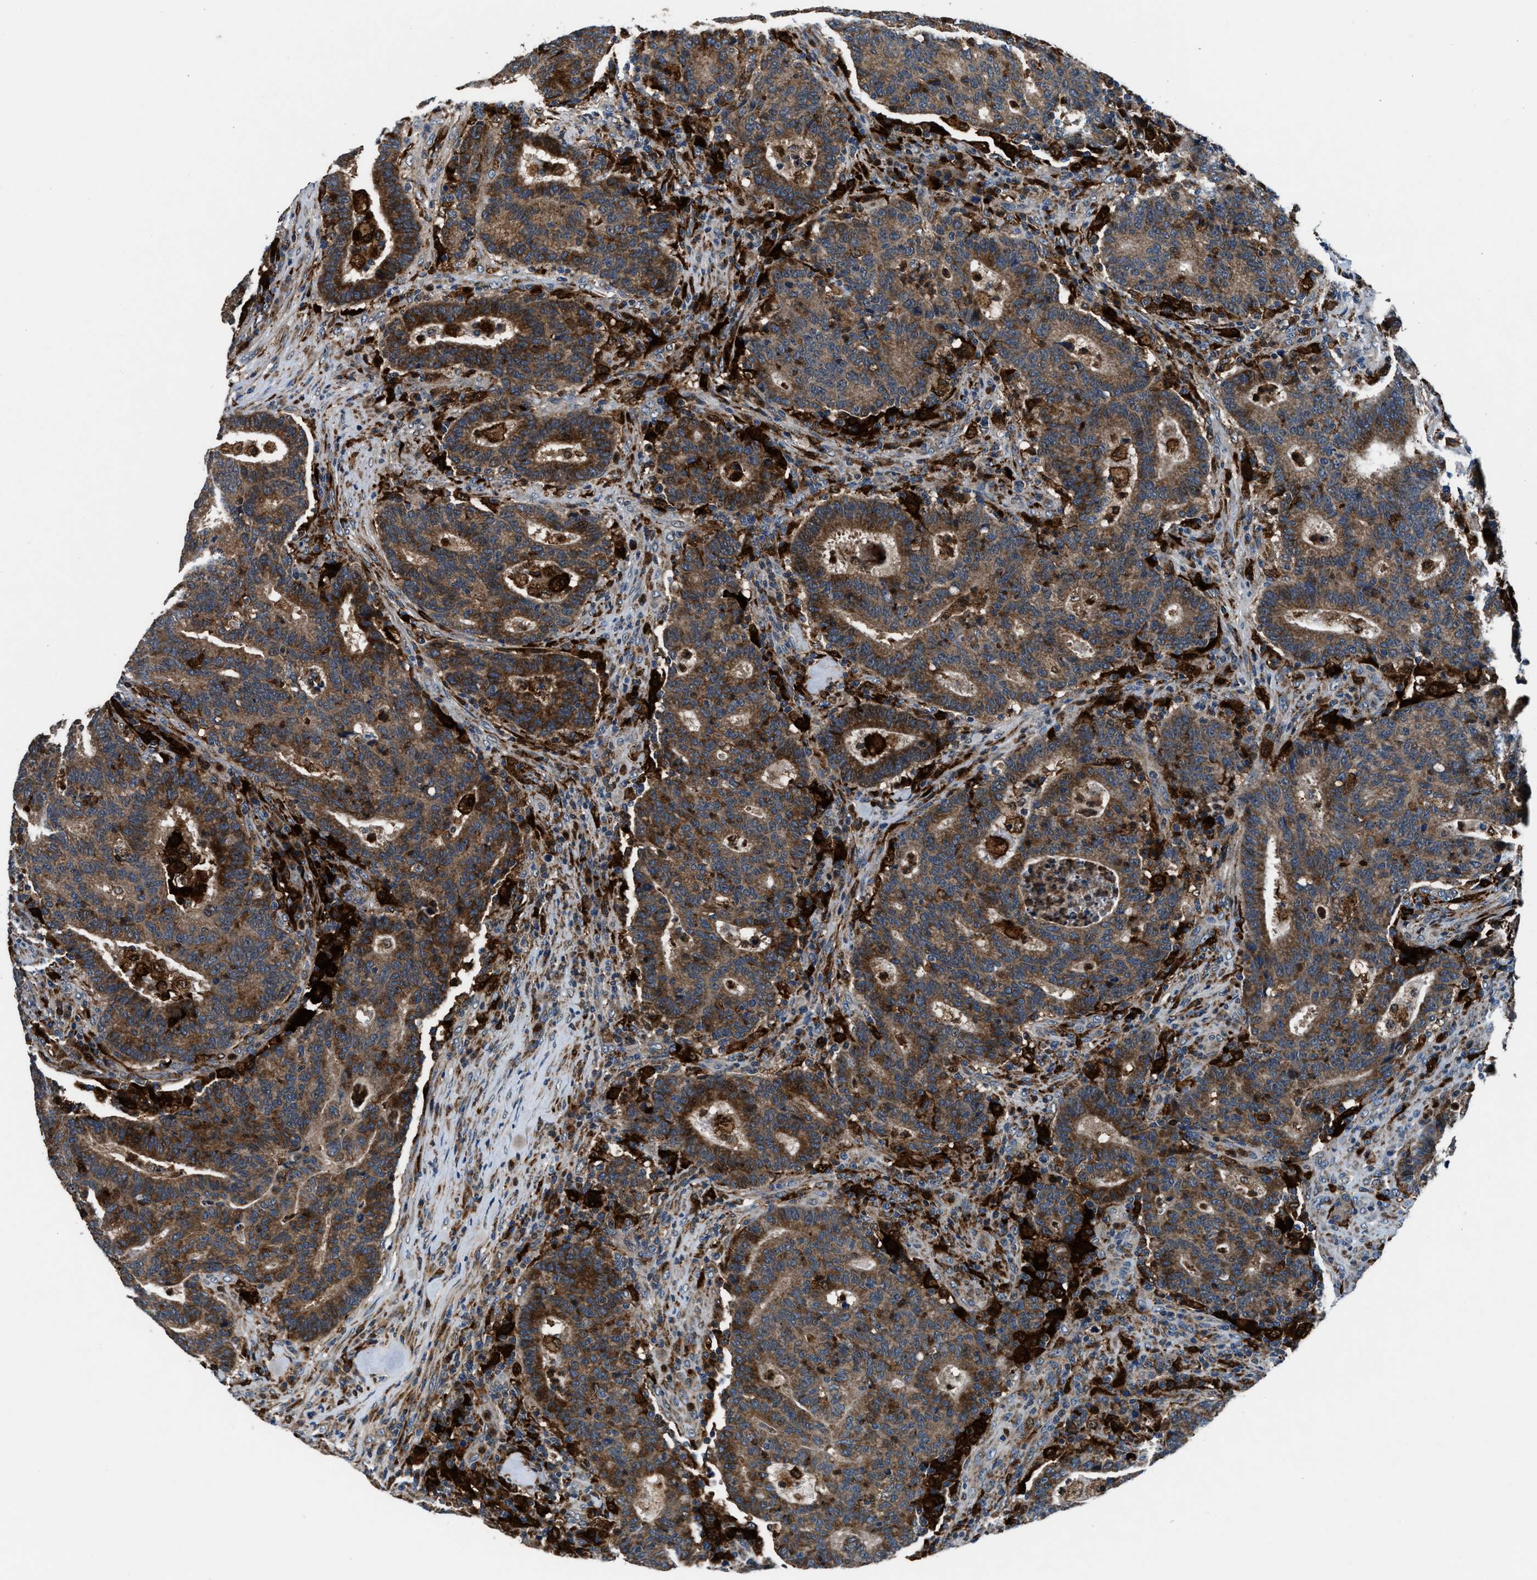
{"staining": {"intensity": "strong", "quantity": ">75%", "location": "cytoplasmic/membranous"}, "tissue": "colorectal cancer", "cell_type": "Tumor cells", "image_type": "cancer", "snomed": [{"axis": "morphology", "description": "Adenocarcinoma, NOS"}, {"axis": "topography", "description": "Colon"}], "caption": "Colorectal adenocarcinoma was stained to show a protein in brown. There is high levels of strong cytoplasmic/membranous expression in about >75% of tumor cells.", "gene": "FAM221A", "patient": {"sex": "female", "age": 75}}